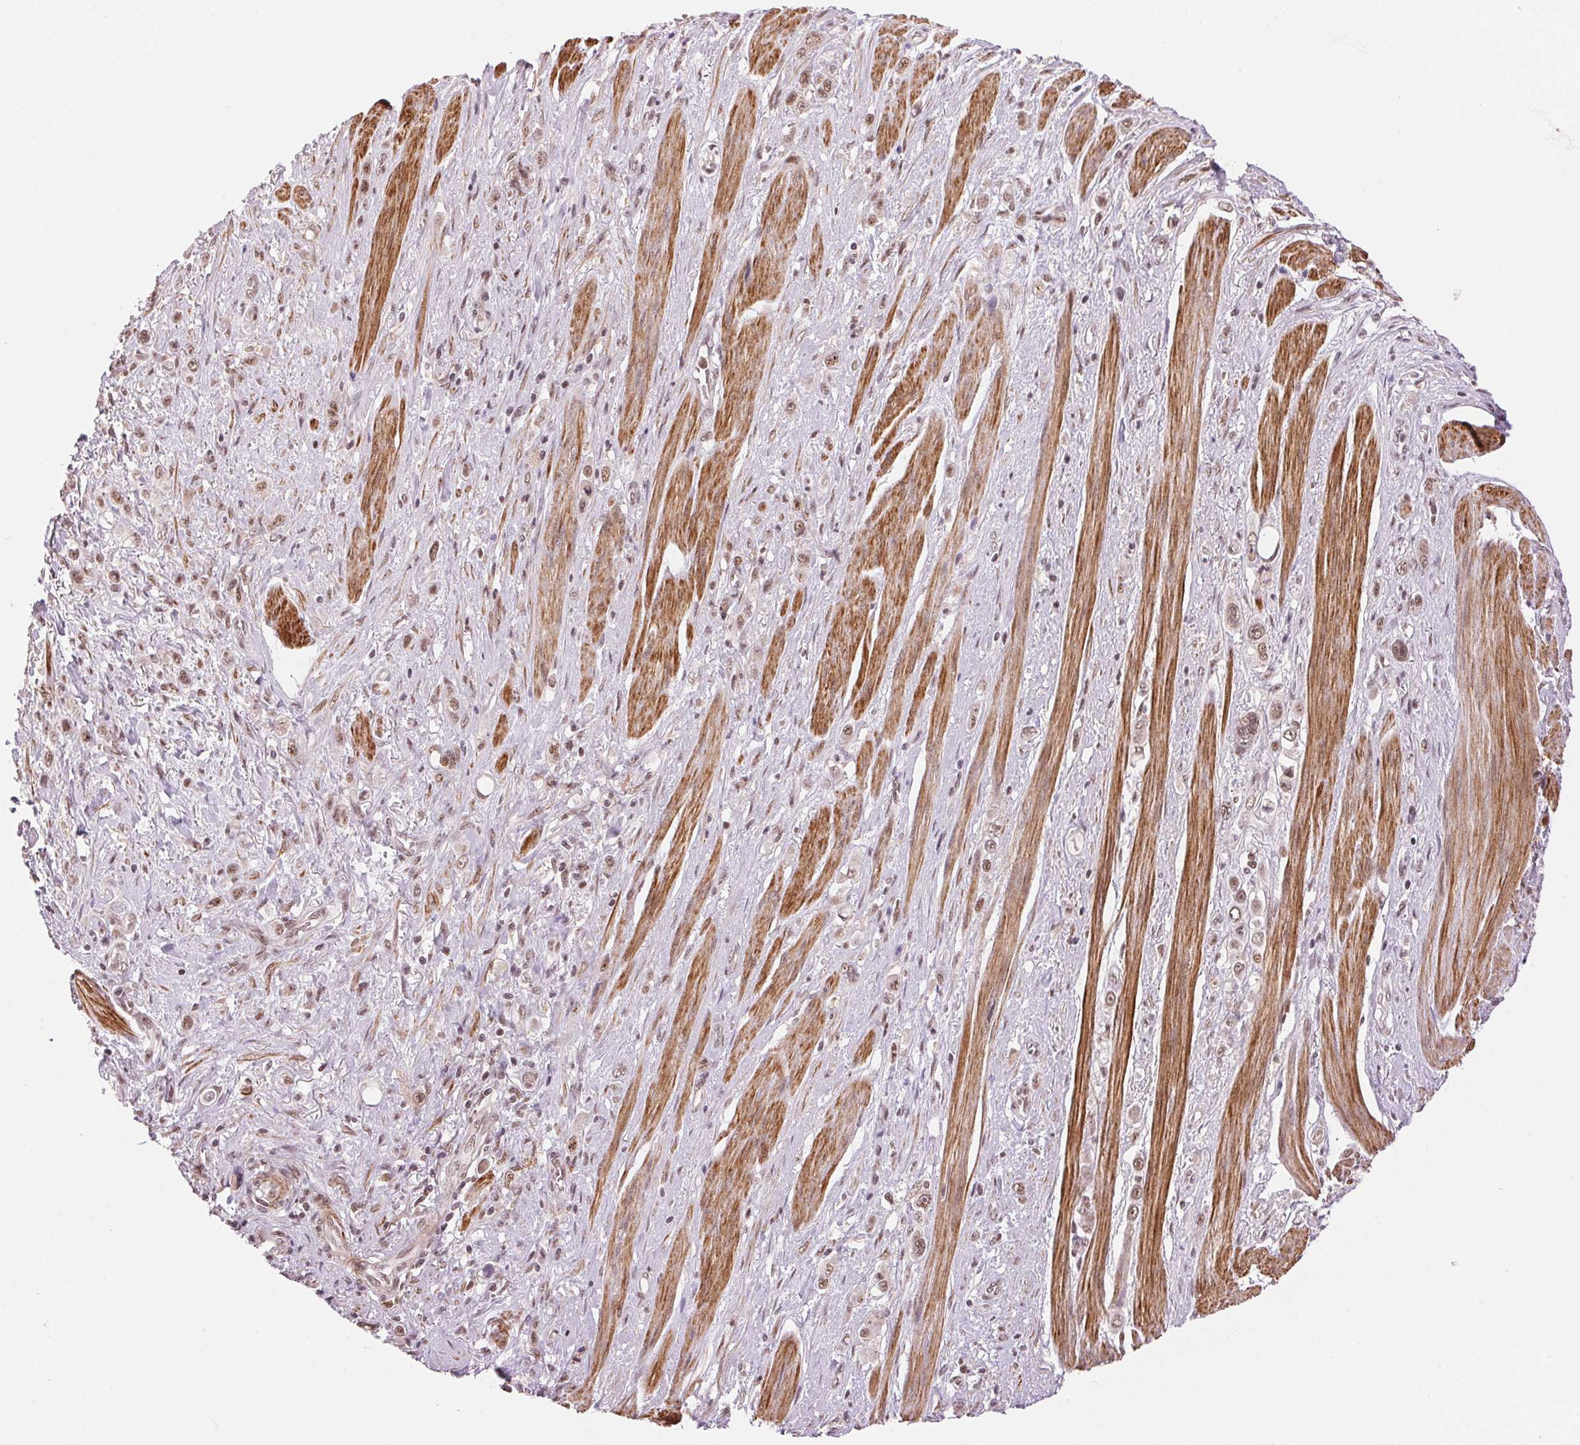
{"staining": {"intensity": "weak", "quantity": ">75%", "location": "nuclear"}, "tissue": "stomach cancer", "cell_type": "Tumor cells", "image_type": "cancer", "snomed": [{"axis": "morphology", "description": "Adenocarcinoma, NOS"}, {"axis": "topography", "description": "Stomach, upper"}], "caption": "The histopathology image displays staining of adenocarcinoma (stomach), revealing weak nuclear protein expression (brown color) within tumor cells.", "gene": "HNRNPDL", "patient": {"sex": "male", "age": 75}}